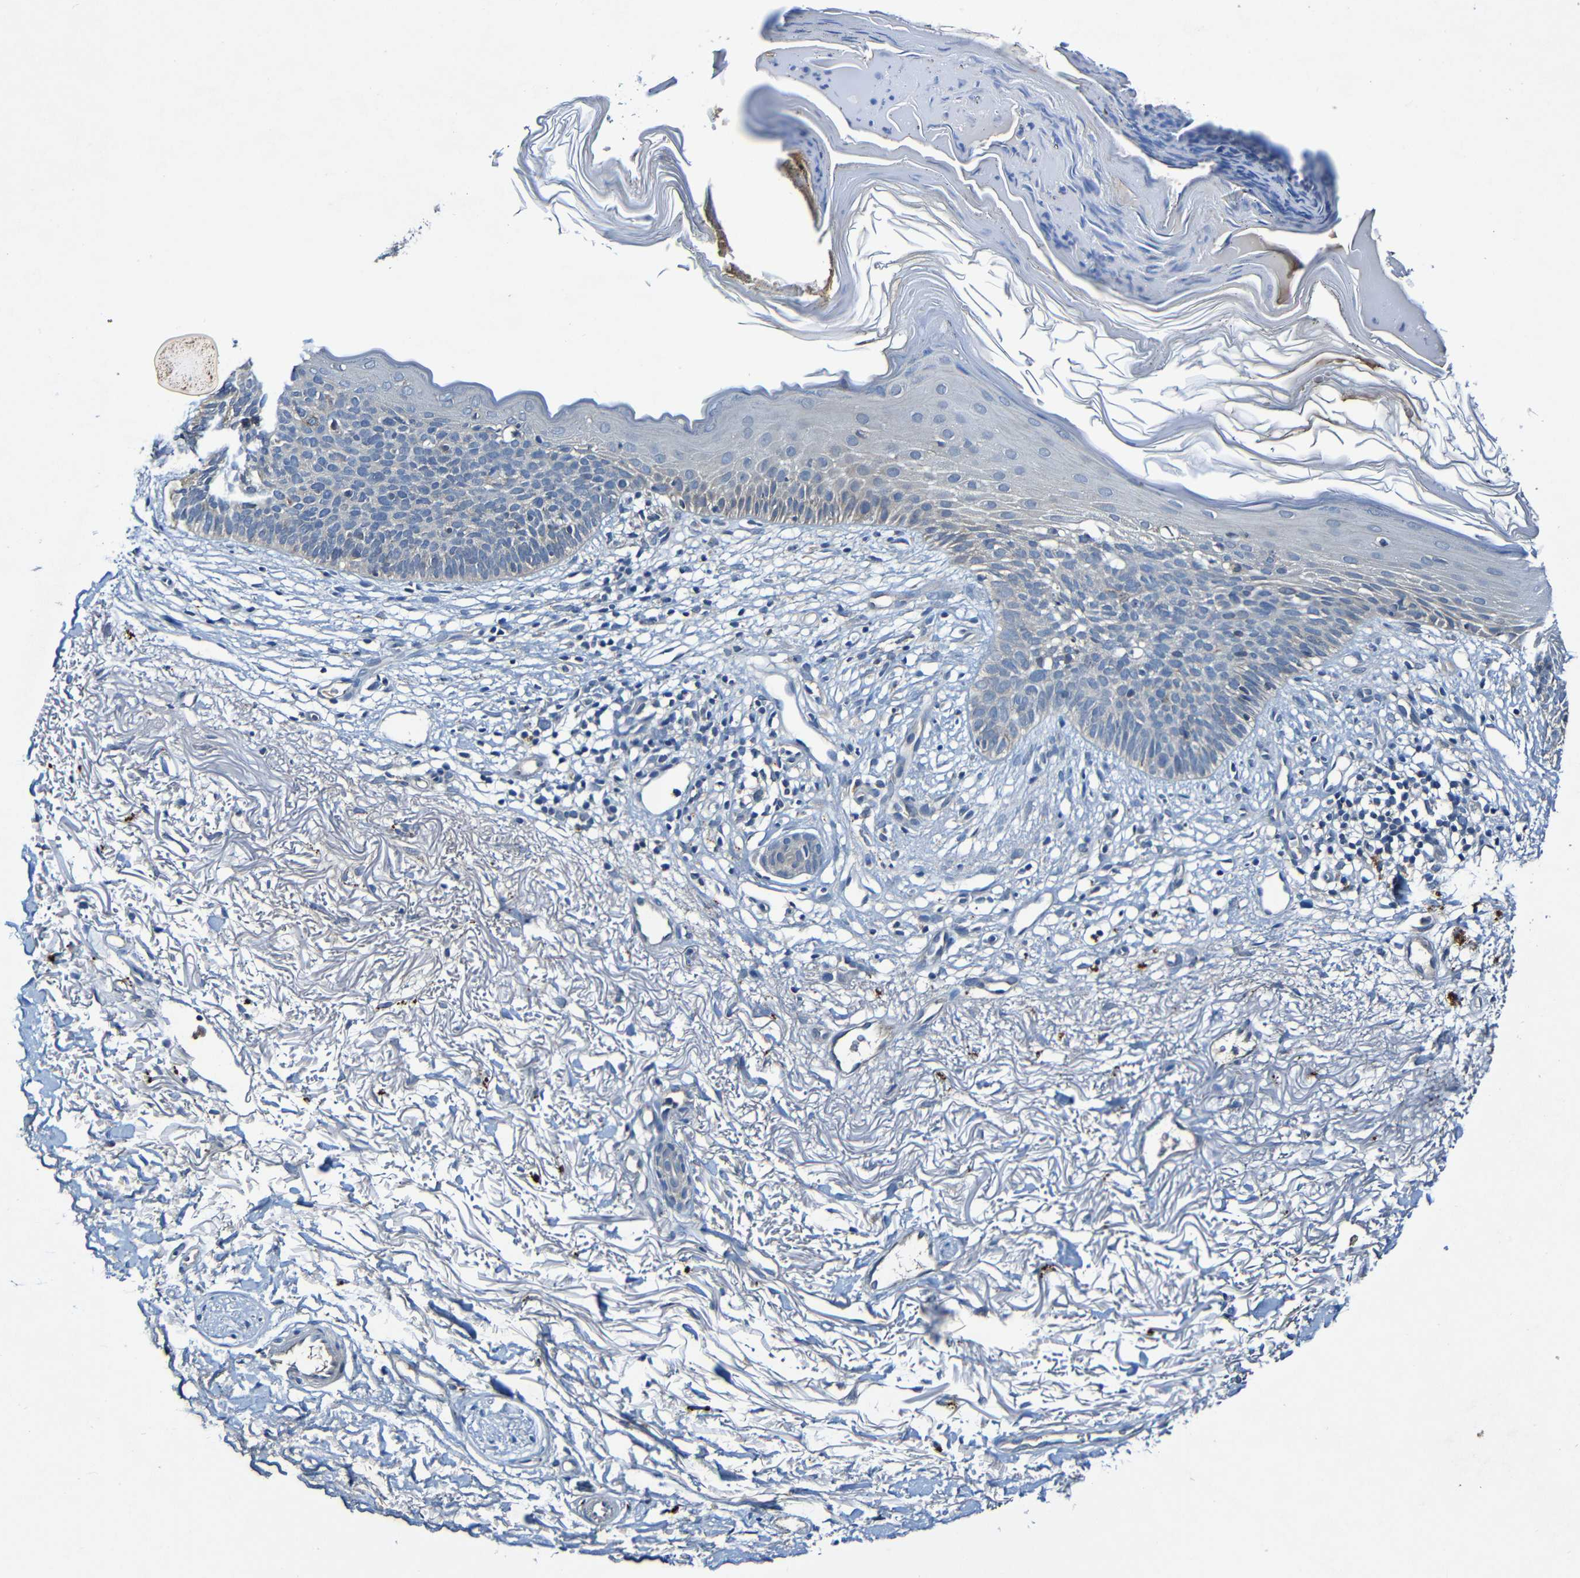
{"staining": {"intensity": "negative", "quantity": "none", "location": "none"}, "tissue": "skin cancer", "cell_type": "Tumor cells", "image_type": "cancer", "snomed": [{"axis": "morphology", "description": "Basal cell carcinoma"}, {"axis": "topography", "description": "Skin"}], "caption": "Immunohistochemistry of human skin basal cell carcinoma displays no positivity in tumor cells. (DAB (3,3'-diaminobenzidine) IHC visualized using brightfield microscopy, high magnification).", "gene": "LRRC70", "patient": {"sex": "female", "age": 70}}